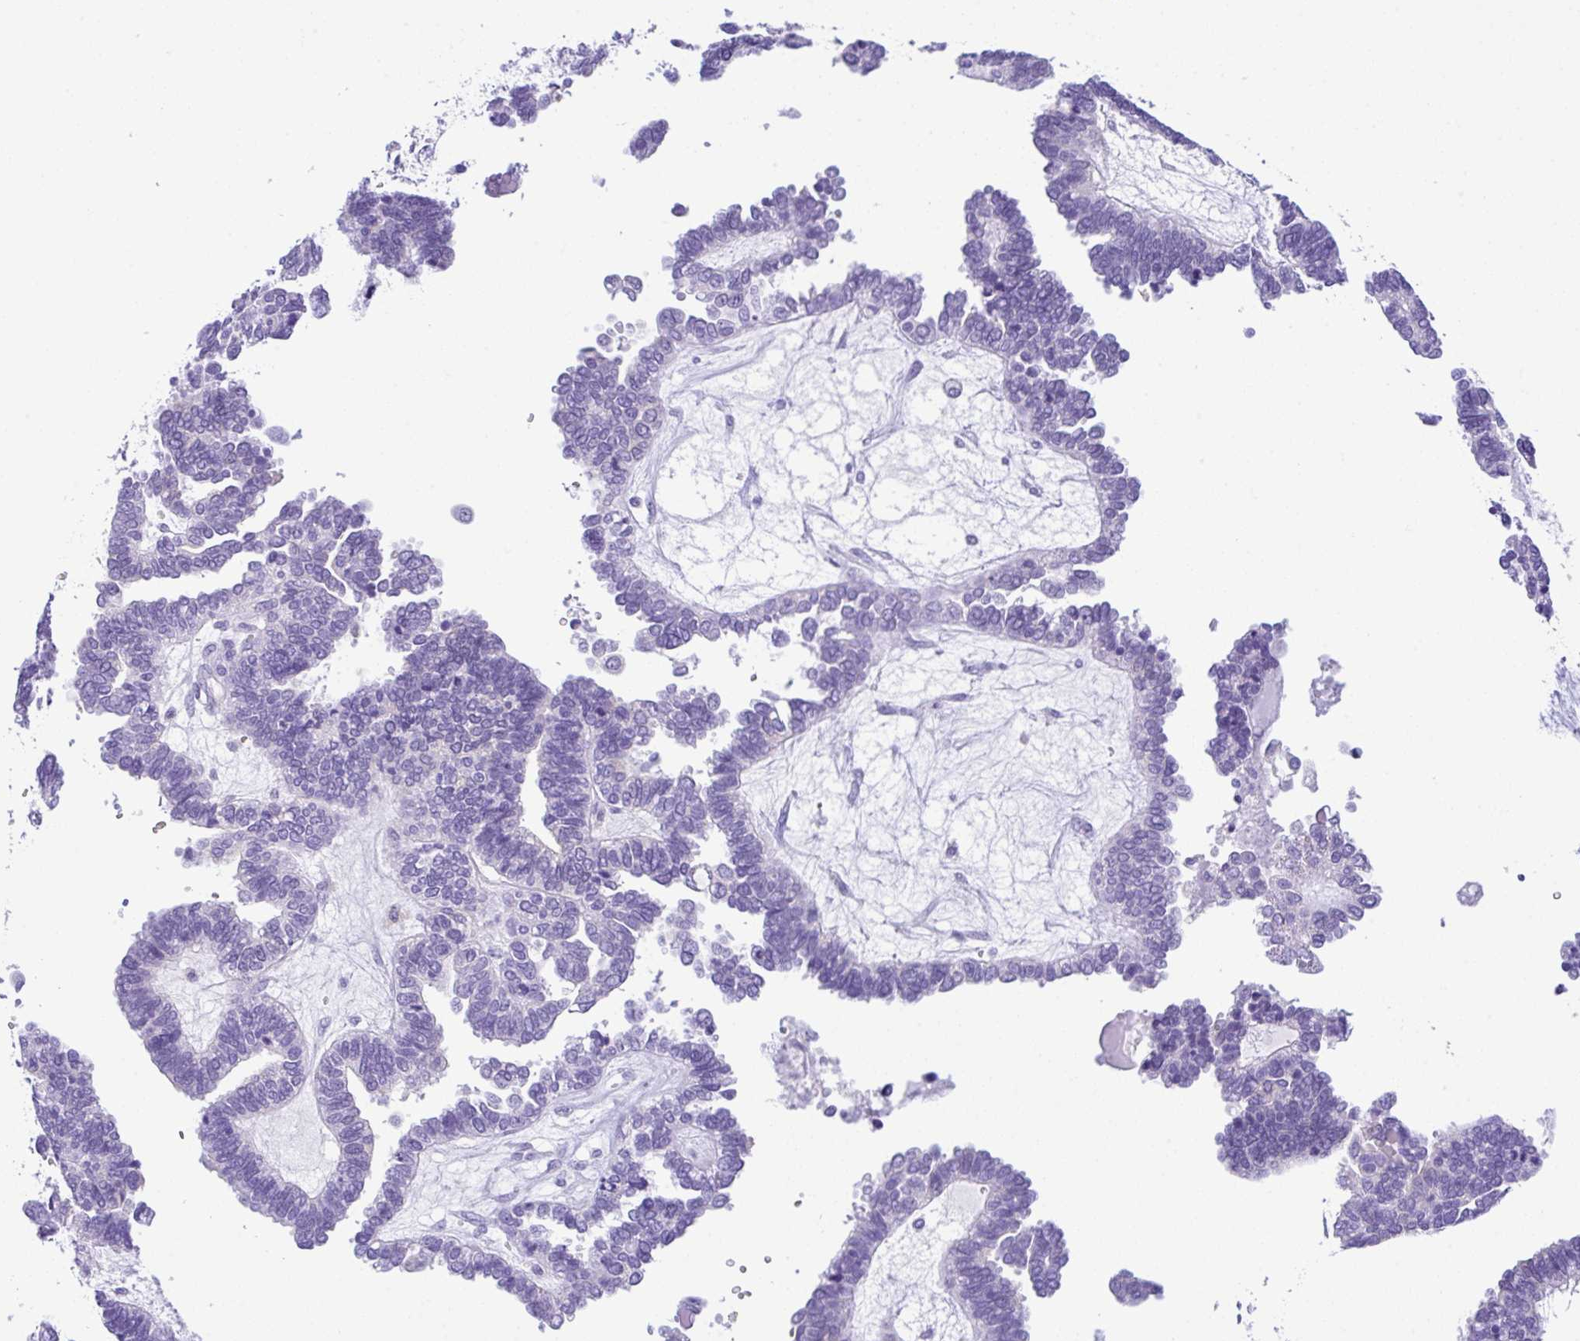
{"staining": {"intensity": "negative", "quantity": "none", "location": "none"}, "tissue": "ovarian cancer", "cell_type": "Tumor cells", "image_type": "cancer", "snomed": [{"axis": "morphology", "description": "Cystadenocarcinoma, serous, NOS"}, {"axis": "topography", "description": "Ovary"}], "caption": "Immunohistochemistry (IHC) micrograph of ovarian serous cystadenocarcinoma stained for a protein (brown), which reveals no positivity in tumor cells. (Brightfield microscopy of DAB (3,3'-diaminobenzidine) immunohistochemistry at high magnification).", "gene": "RRM2", "patient": {"sex": "female", "age": 51}}